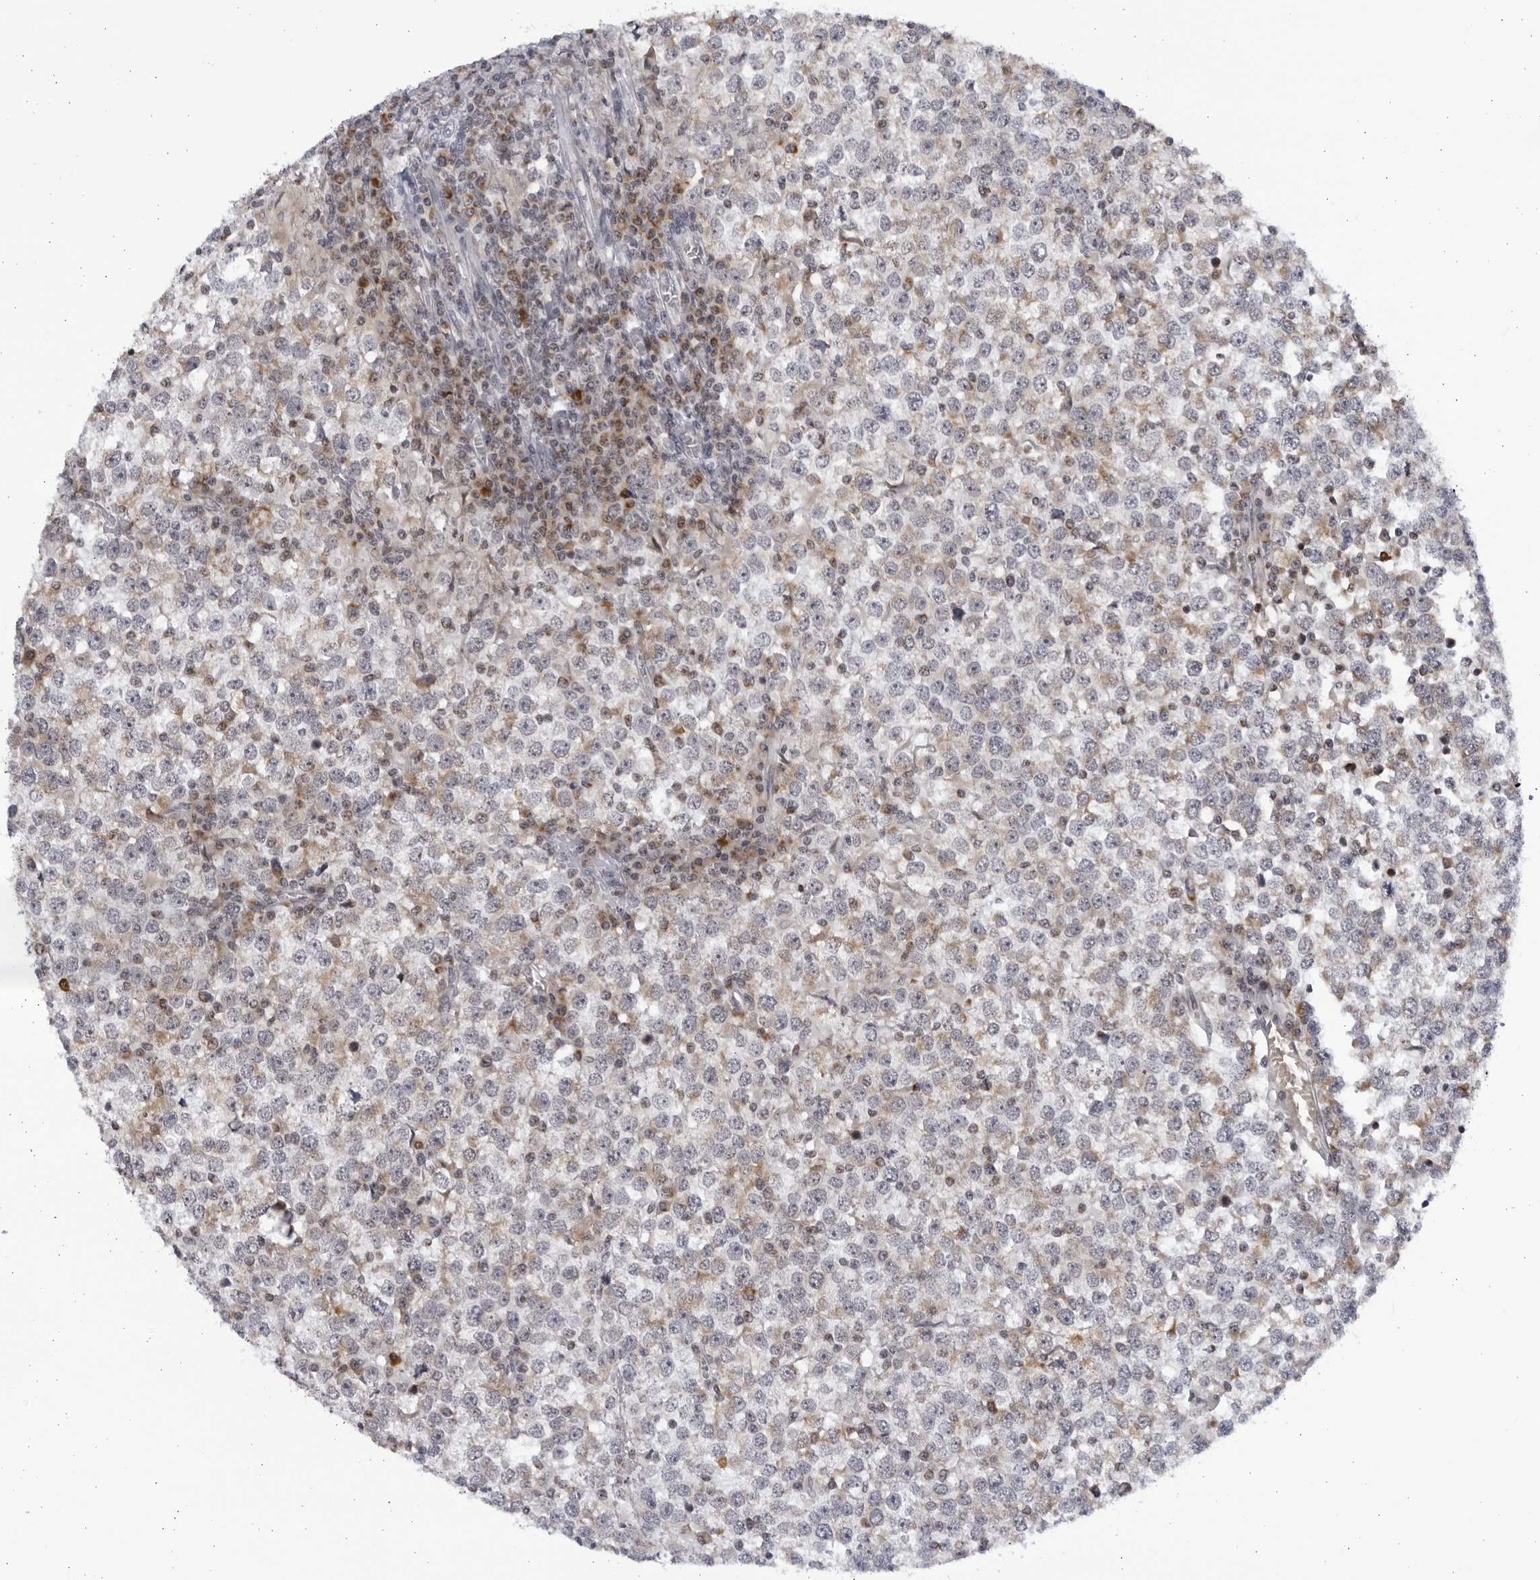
{"staining": {"intensity": "weak", "quantity": "<25%", "location": "cytoplasmic/membranous"}, "tissue": "testis cancer", "cell_type": "Tumor cells", "image_type": "cancer", "snomed": [{"axis": "morphology", "description": "Seminoma, NOS"}, {"axis": "topography", "description": "Testis"}], "caption": "Protein analysis of testis cancer demonstrates no significant staining in tumor cells. (Immunohistochemistry, brightfield microscopy, high magnification).", "gene": "SLC25A22", "patient": {"sex": "male", "age": 65}}